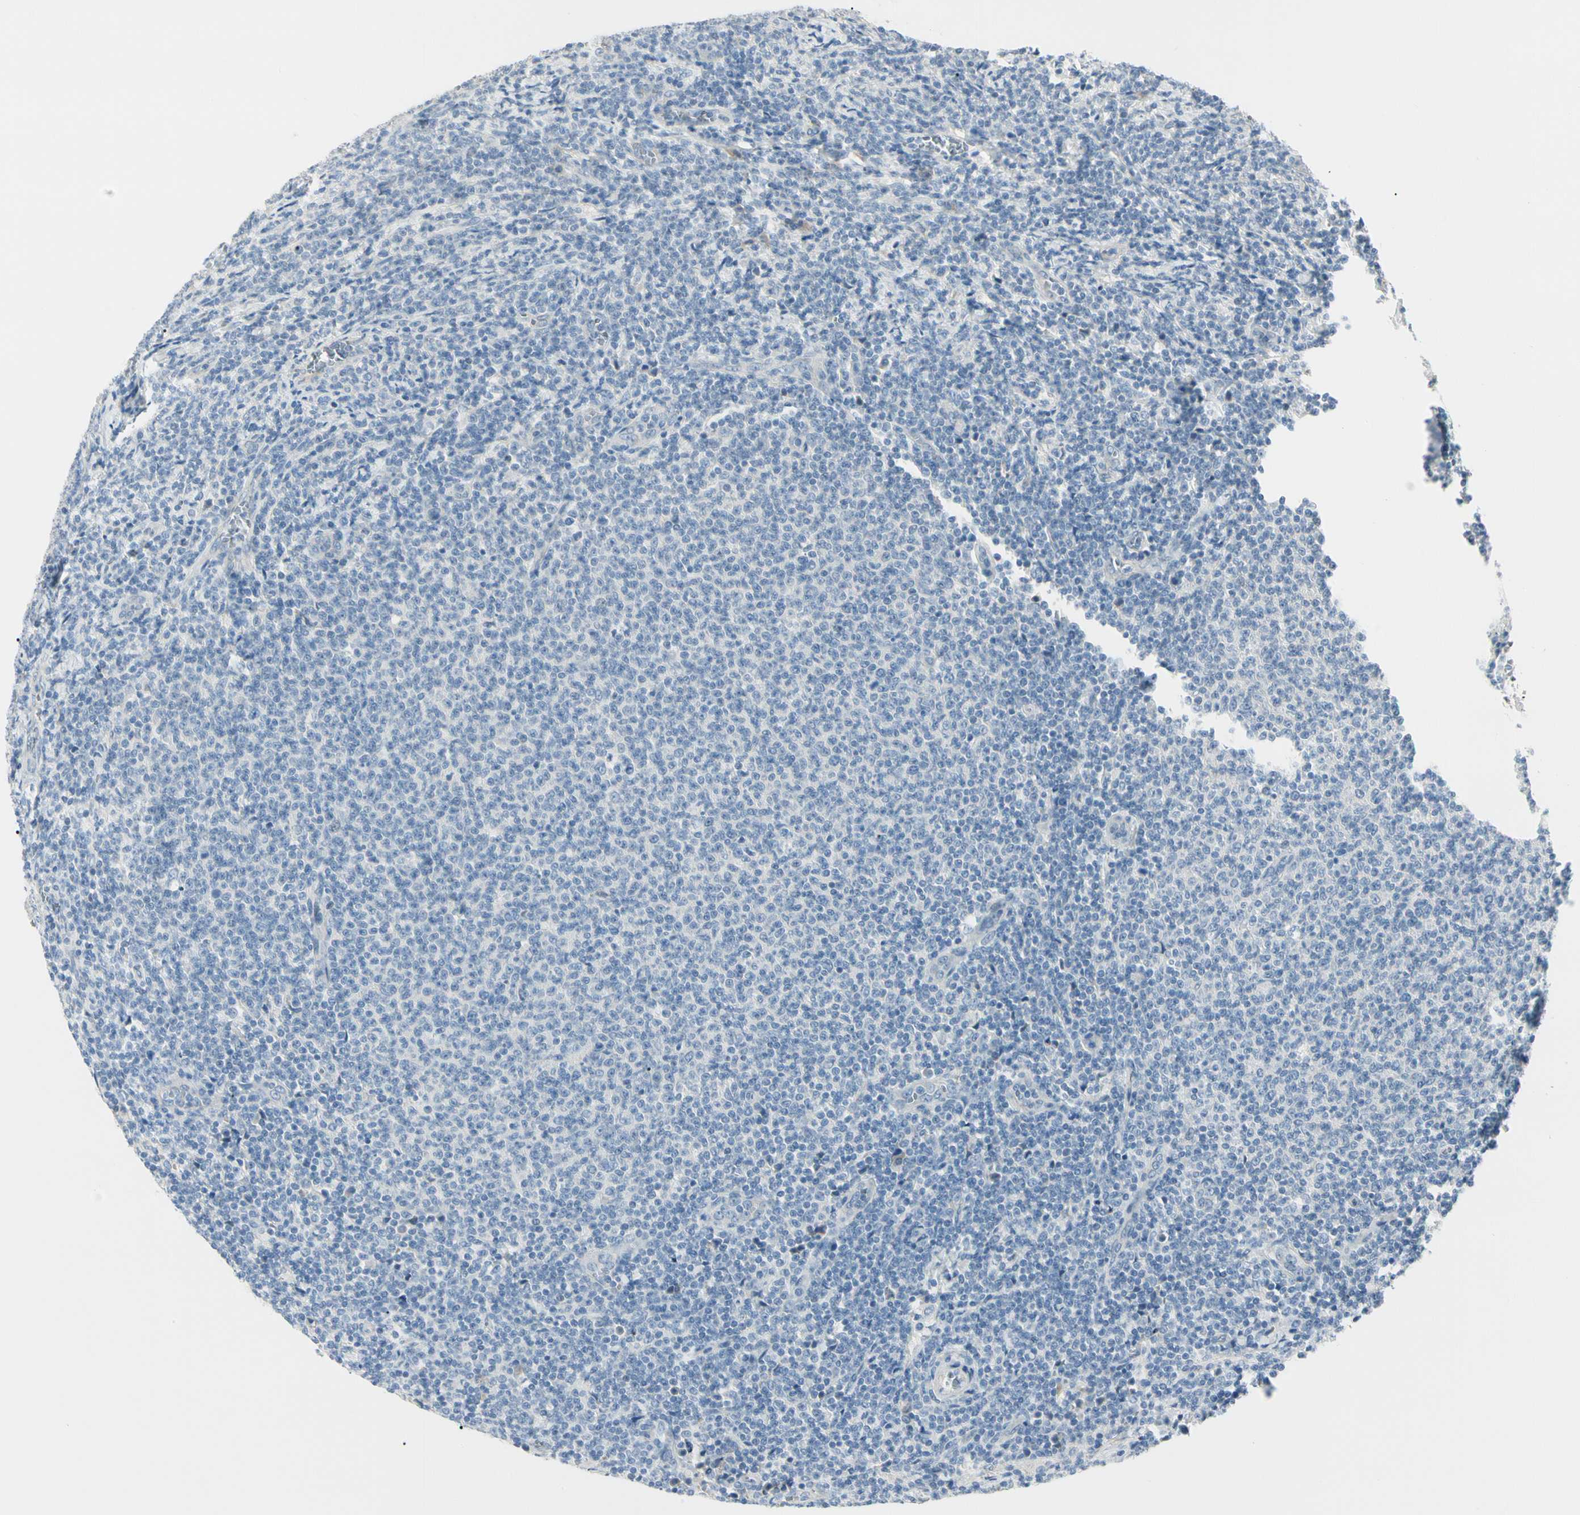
{"staining": {"intensity": "negative", "quantity": "none", "location": "none"}, "tissue": "lymphoma", "cell_type": "Tumor cells", "image_type": "cancer", "snomed": [{"axis": "morphology", "description": "Malignant lymphoma, non-Hodgkin's type, Low grade"}, {"axis": "topography", "description": "Lymph node"}], "caption": "Lymphoma was stained to show a protein in brown. There is no significant expression in tumor cells.", "gene": "SLC6A15", "patient": {"sex": "male", "age": 66}}